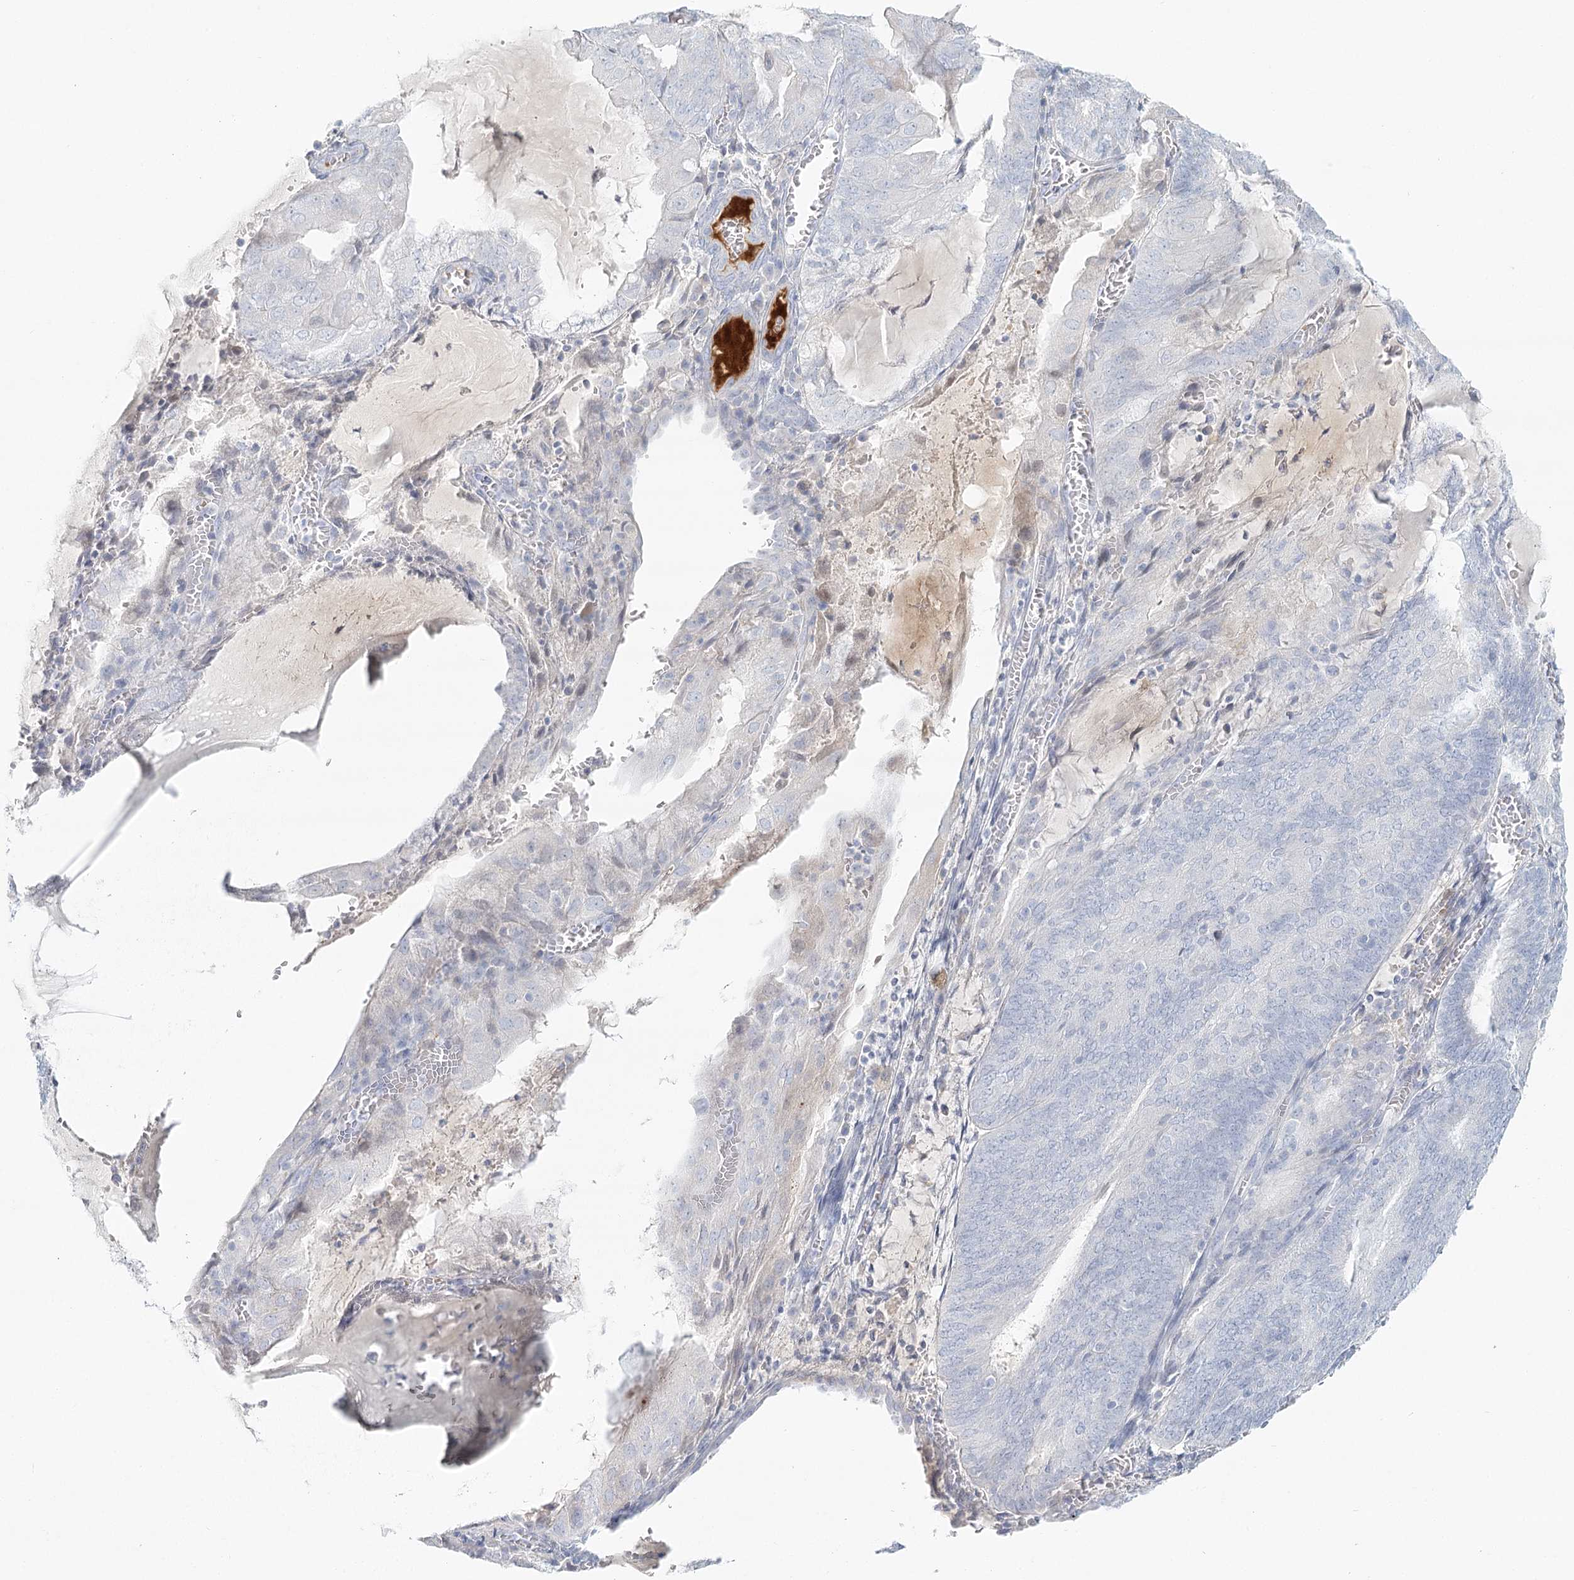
{"staining": {"intensity": "negative", "quantity": "none", "location": "none"}, "tissue": "endometrial cancer", "cell_type": "Tumor cells", "image_type": "cancer", "snomed": [{"axis": "morphology", "description": "Adenocarcinoma, NOS"}, {"axis": "topography", "description": "Endometrium"}], "caption": "Immunohistochemistry (IHC) of human adenocarcinoma (endometrial) reveals no staining in tumor cells. Nuclei are stained in blue.", "gene": "DMGDH", "patient": {"sex": "female", "age": 81}}